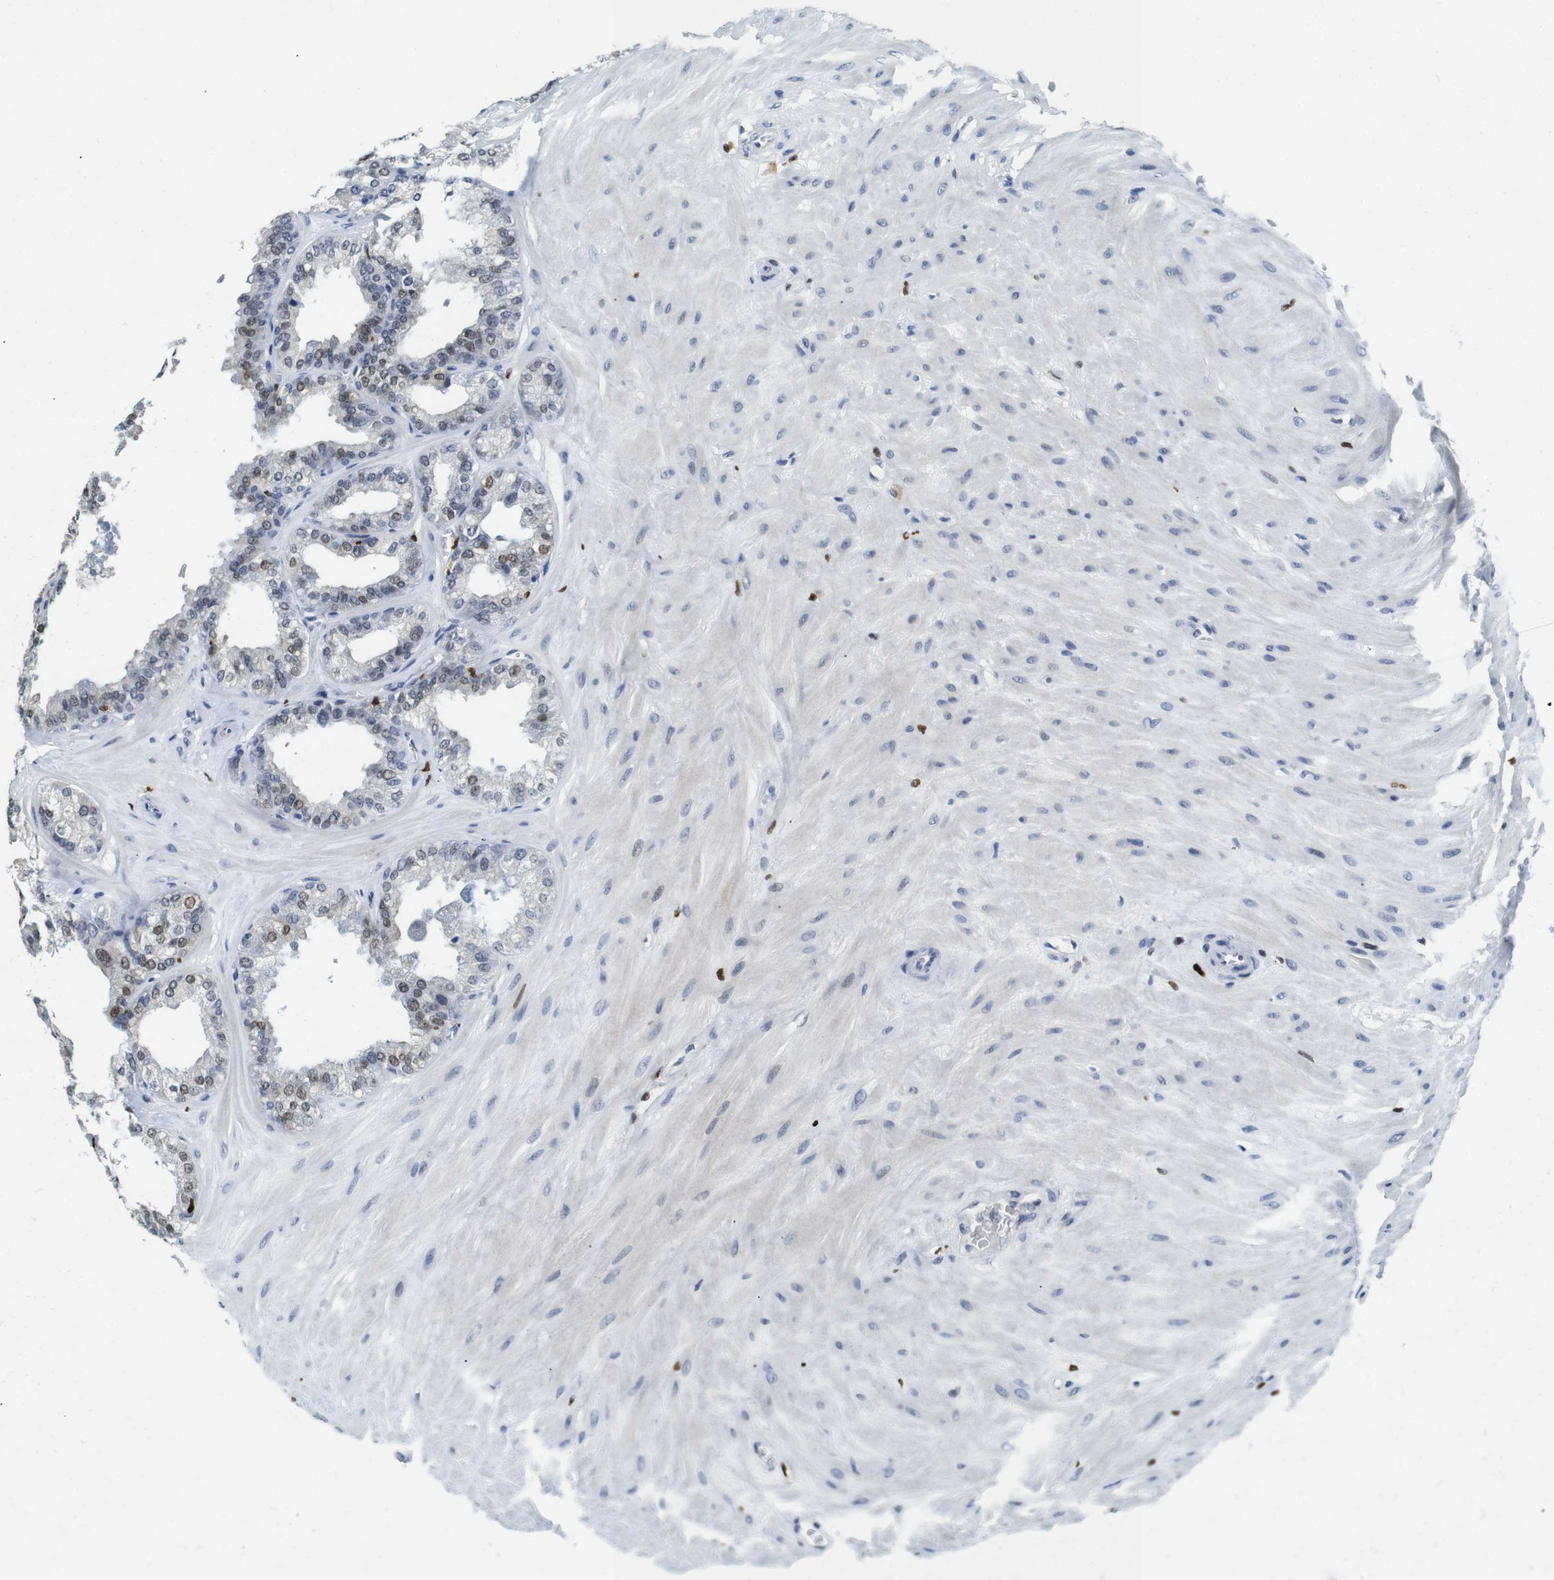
{"staining": {"intensity": "moderate", "quantity": "<25%", "location": "nuclear"}, "tissue": "seminal vesicle", "cell_type": "Glandular cells", "image_type": "normal", "snomed": [{"axis": "morphology", "description": "Normal tissue, NOS"}, {"axis": "topography", "description": "Prostate"}, {"axis": "topography", "description": "Seminal veicle"}], "caption": "Immunohistochemistry (IHC) image of benign human seminal vesicle stained for a protein (brown), which displays low levels of moderate nuclear staining in approximately <25% of glandular cells.", "gene": "IRF8", "patient": {"sex": "male", "age": 51}}